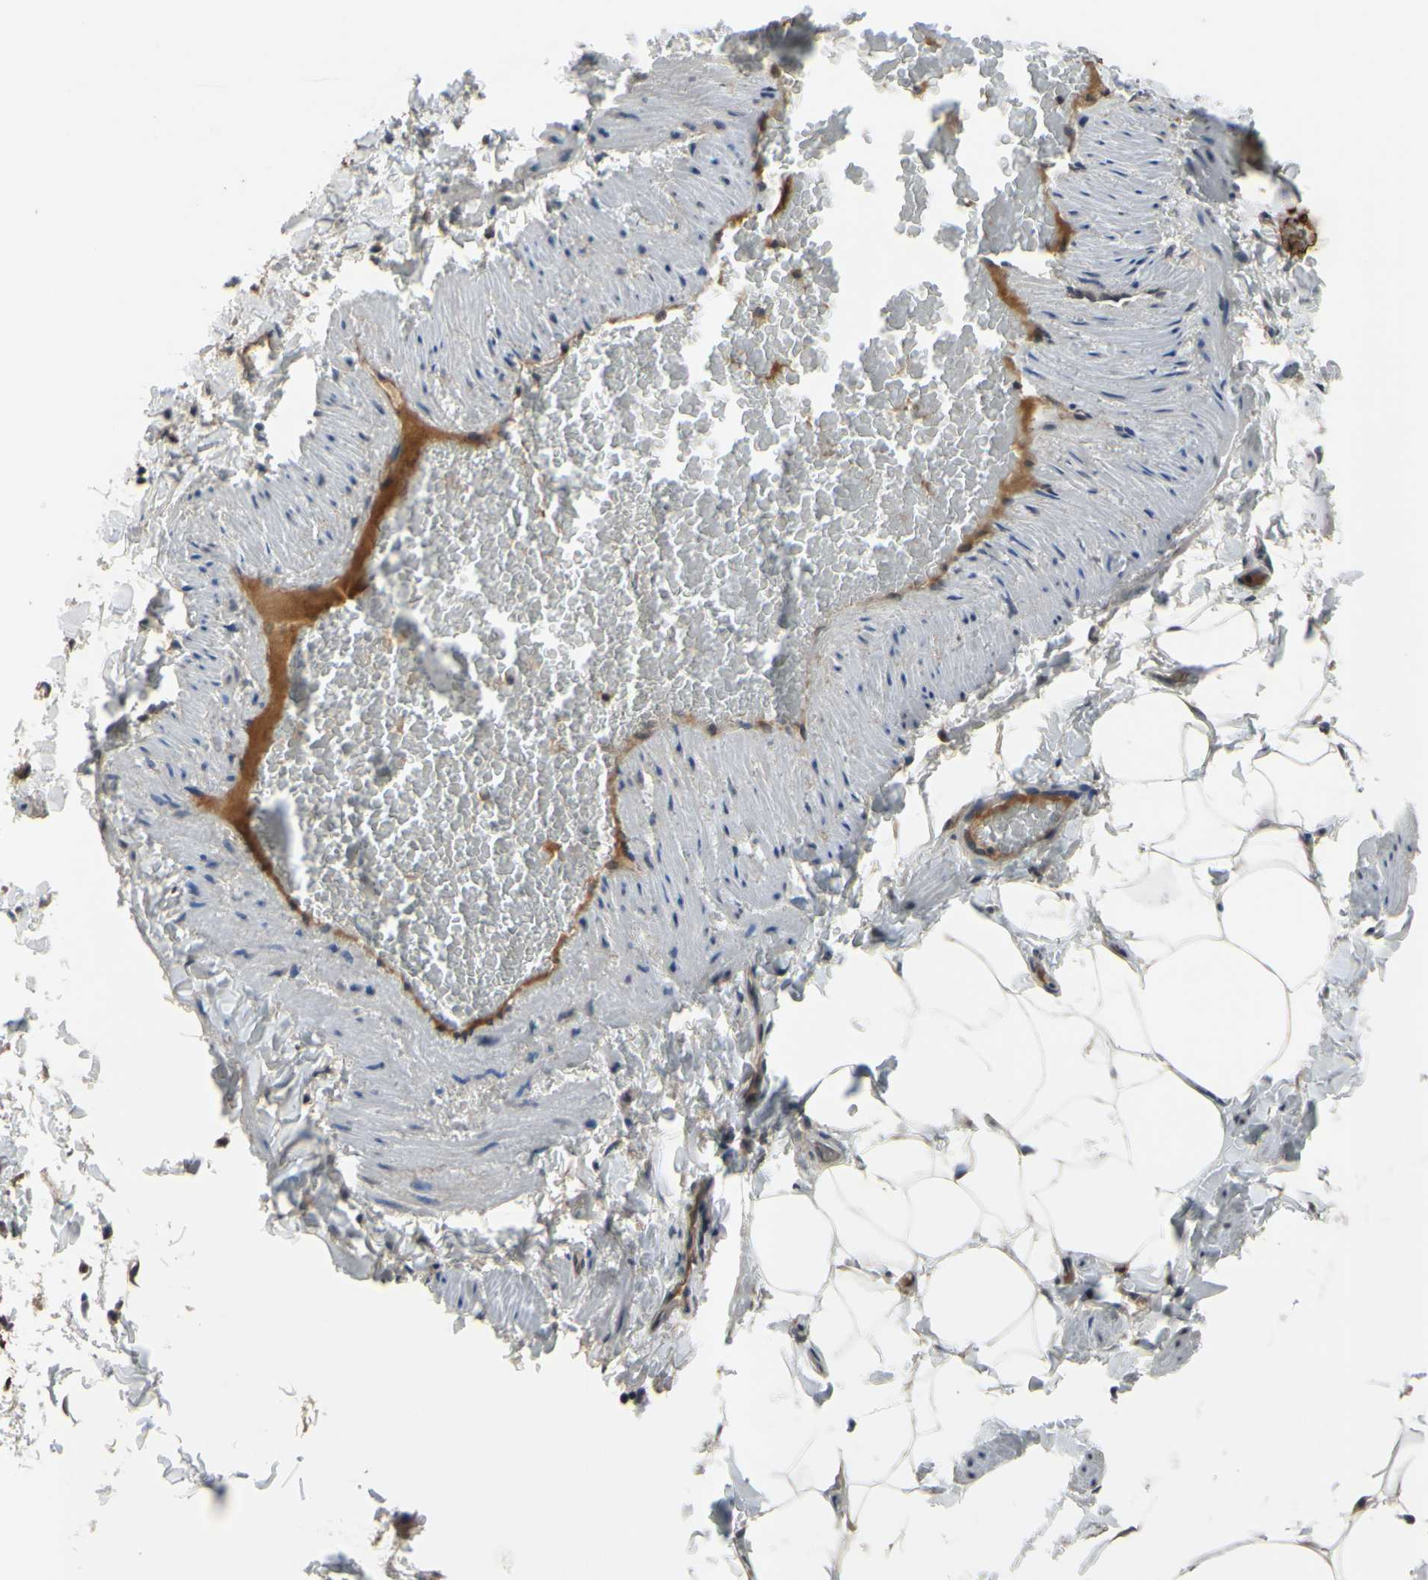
{"staining": {"intensity": "moderate", "quantity": "<25%", "location": "cytoplasmic/membranous"}, "tissue": "adipose tissue", "cell_type": "Adipocytes", "image_type": "normal", "snomed": [{"axis": "morphology", "description": "Normal tissue, NOS"}, {"axis": "topography", "description": "Vascular tissue"}], "caption": "Brown immunohistochemical staining in benign human adipose tissue demonstrates moderate cytoplasmic/membranous expression in approximately <25% of adipocytes.", "gene": "XIAP", "patient": {"sex": "male", "age": 41}}